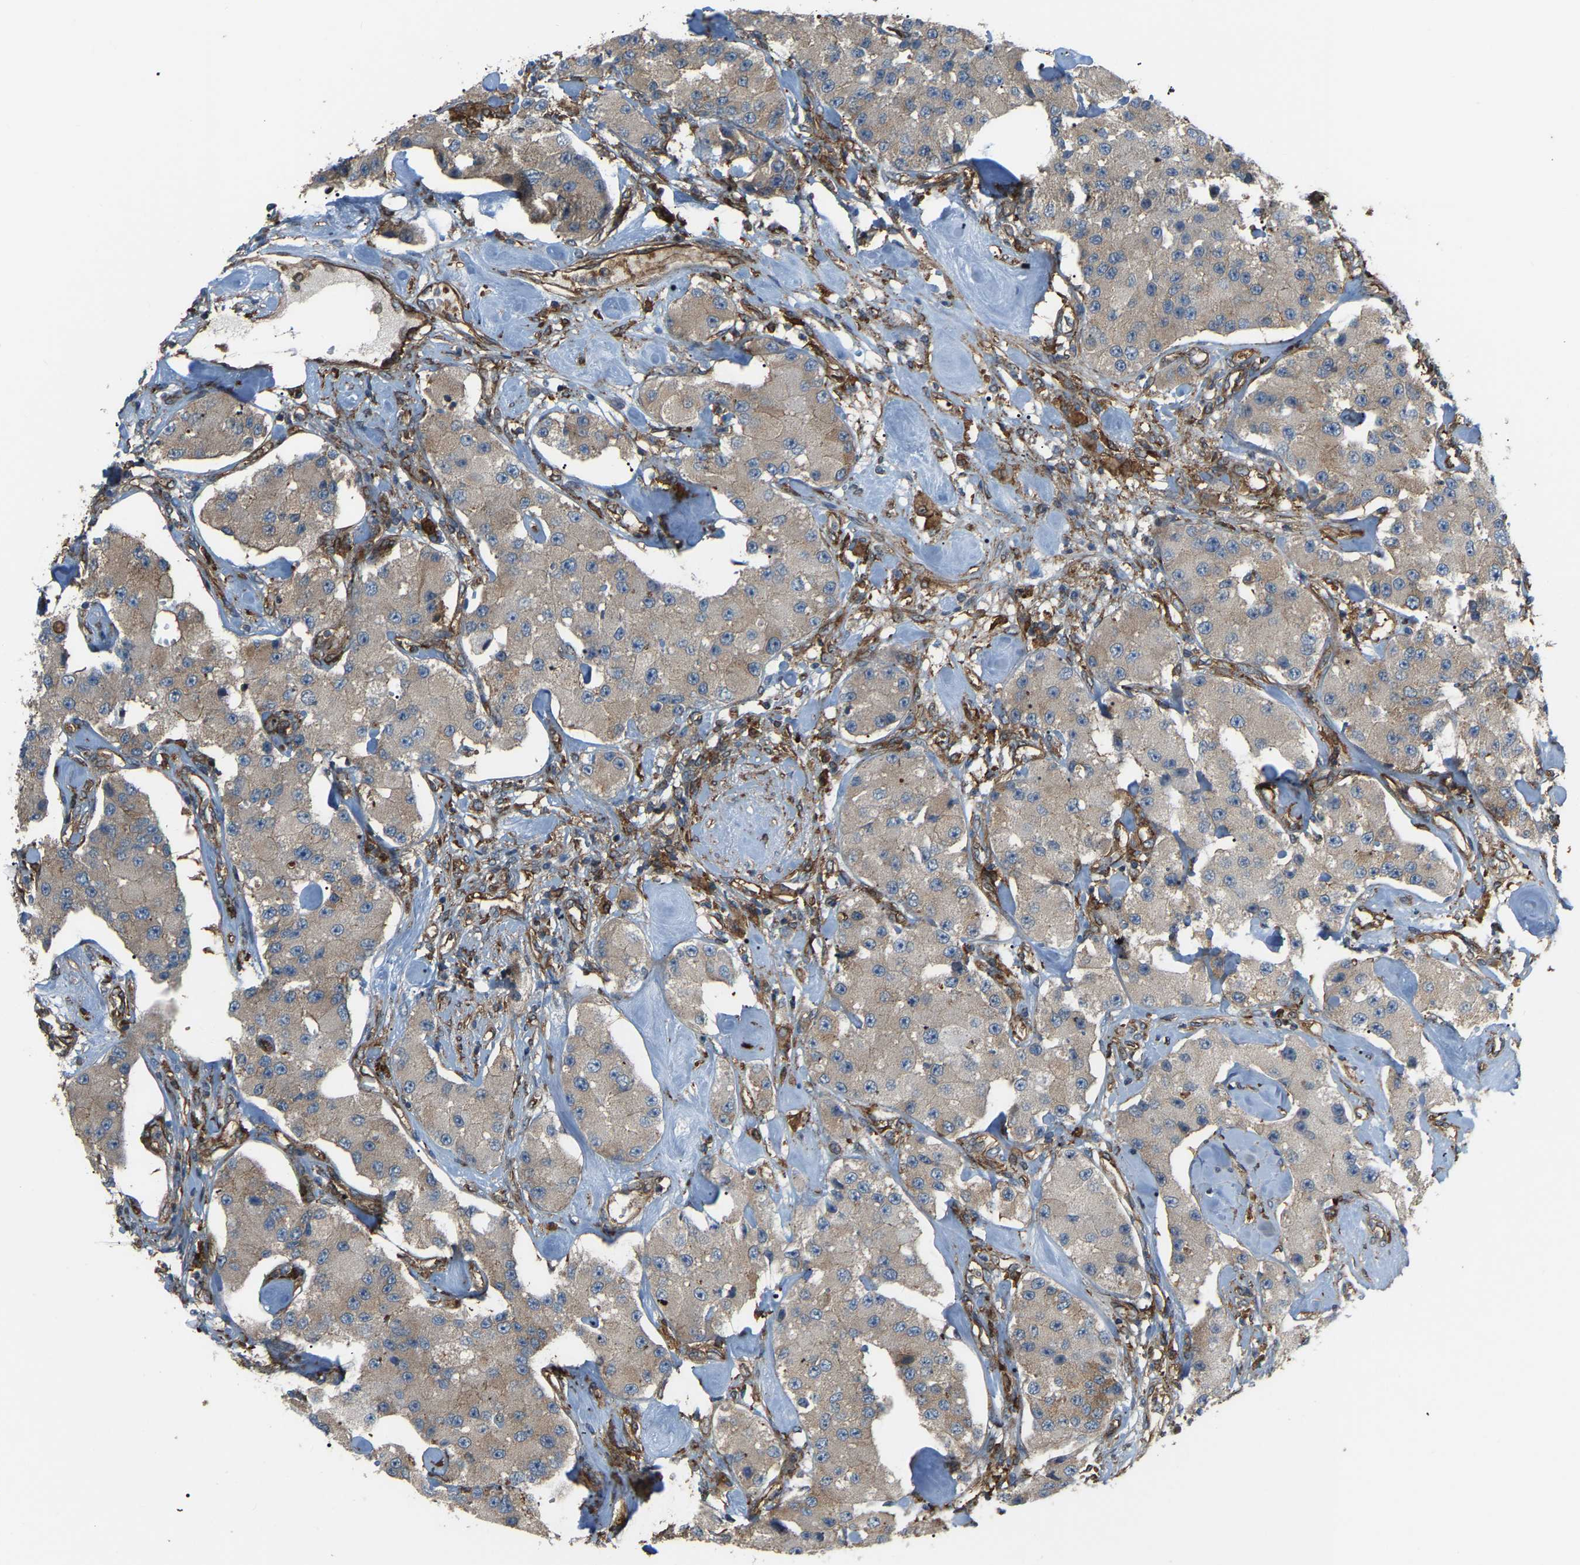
{"staining": {"intensity": "negative", "quantity": "none", "location": "none"}, "tissue": "carcinoid", "cell_type": "Tumor cells", "image_type": "cancer", "snomed": [{"axis": "morphology", "description": "Carcinoid, malignant, NOS"}, {"axis": "topography", "description": "Pancreas"}], "caption": "Immunohistochemical staining of human carcinoid reveals no significant expression in tumor cells.", "gene": "PICALM", "patient": {"sex": "male", "age": 41}}